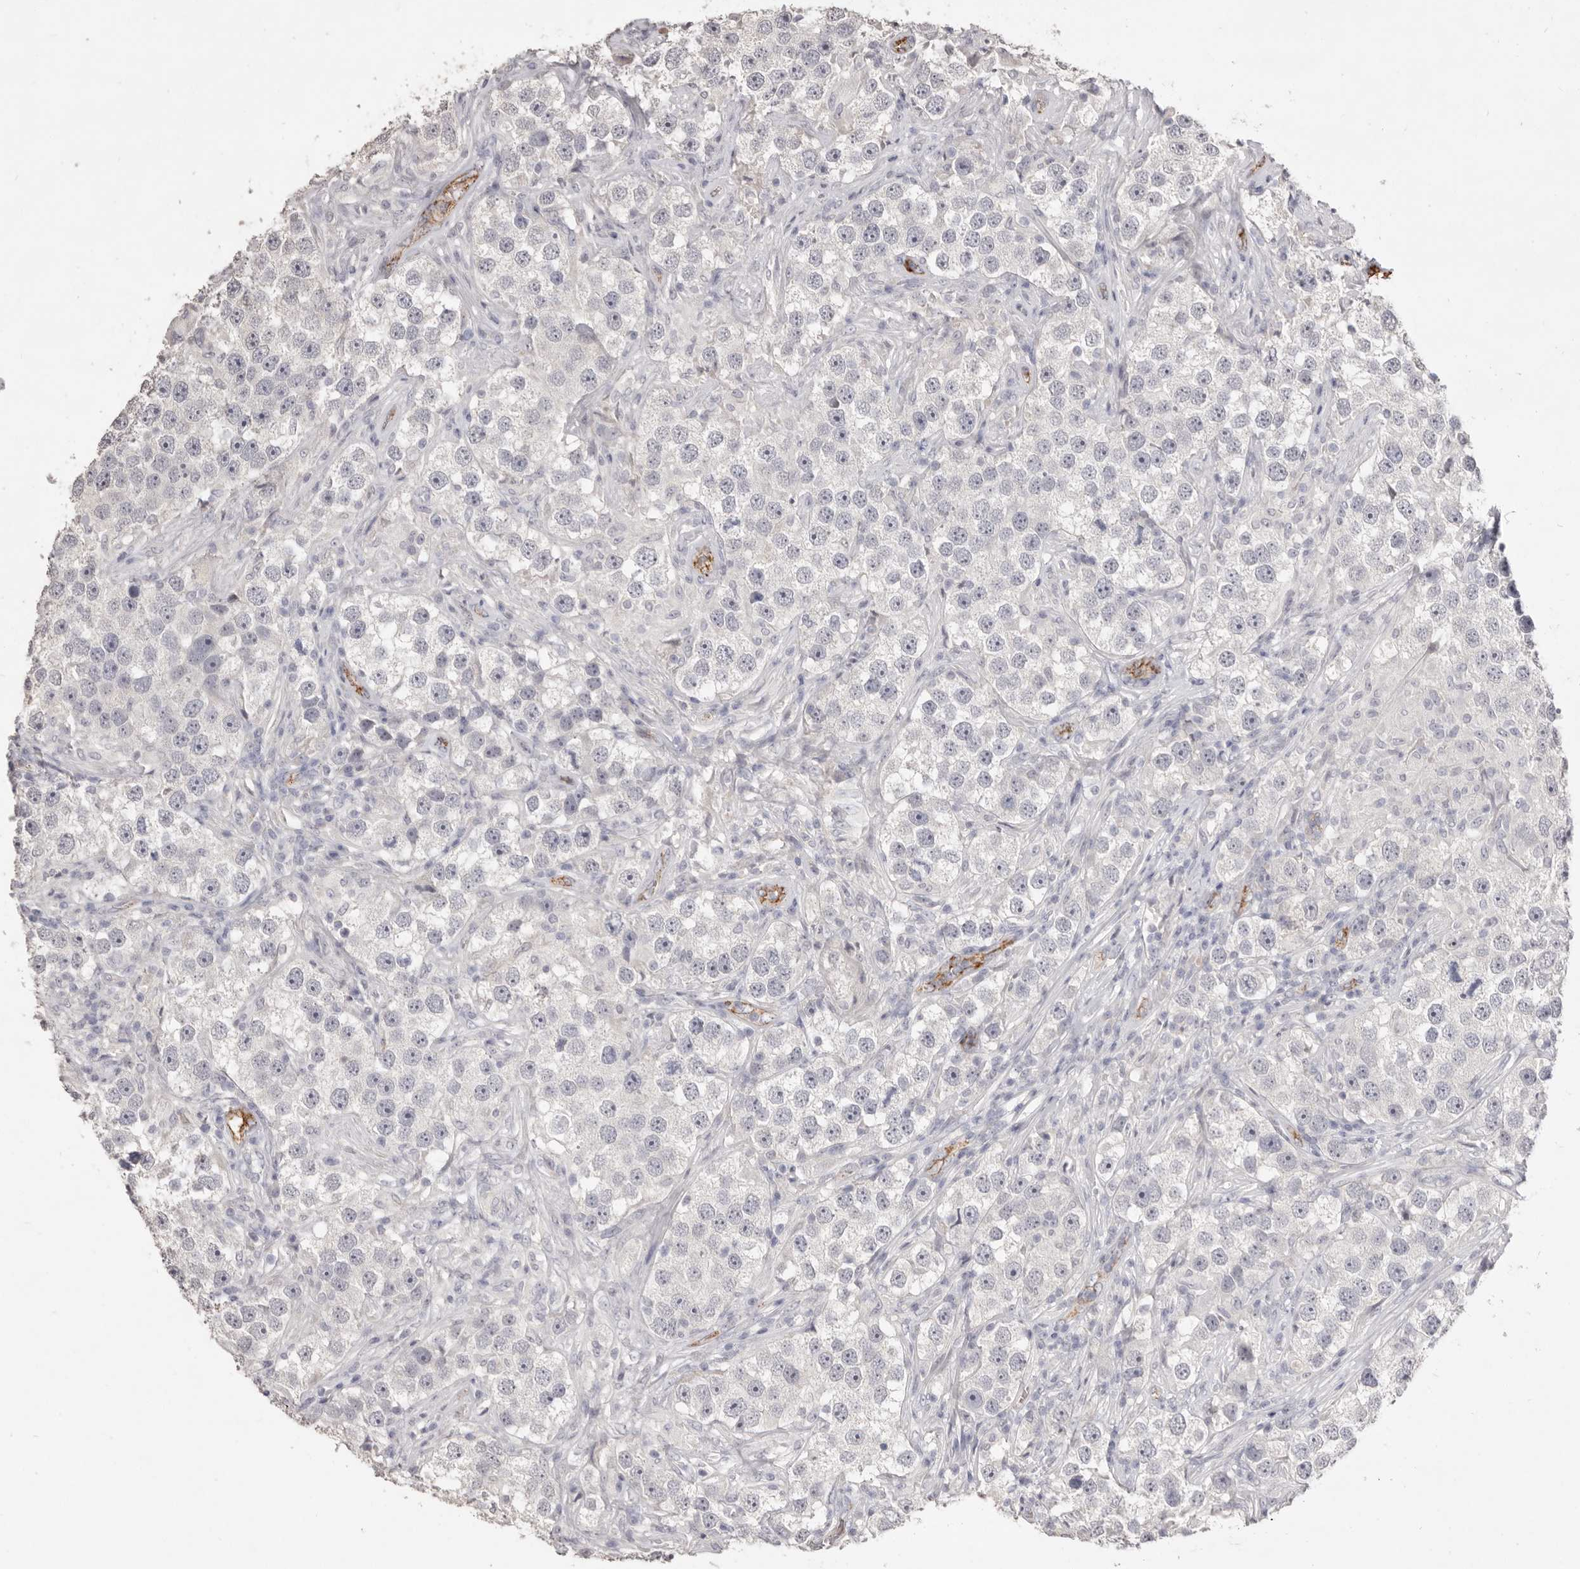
{"staining": {"intensity": "negative", "quantity": "none", "location": "none"}, "tissue": "testis cancer", "cell_type": "Tumor cells", "image_type": "cancer", "snomed": [{"axis": "morphology", "description": "Seminoma, NOS"}, {"axis": "topography", "description": "Testis"}], "caption": "Tumor cells are negative for protein expression in human seminoma (testis). The staining is performed using DAB (3,3'-diaminobenzidine) brown chromogen with nuclei counter-stained in using hematoxylin.", "gene": "ZYG11B", "patient": {"sex": "male", "age": 49}}